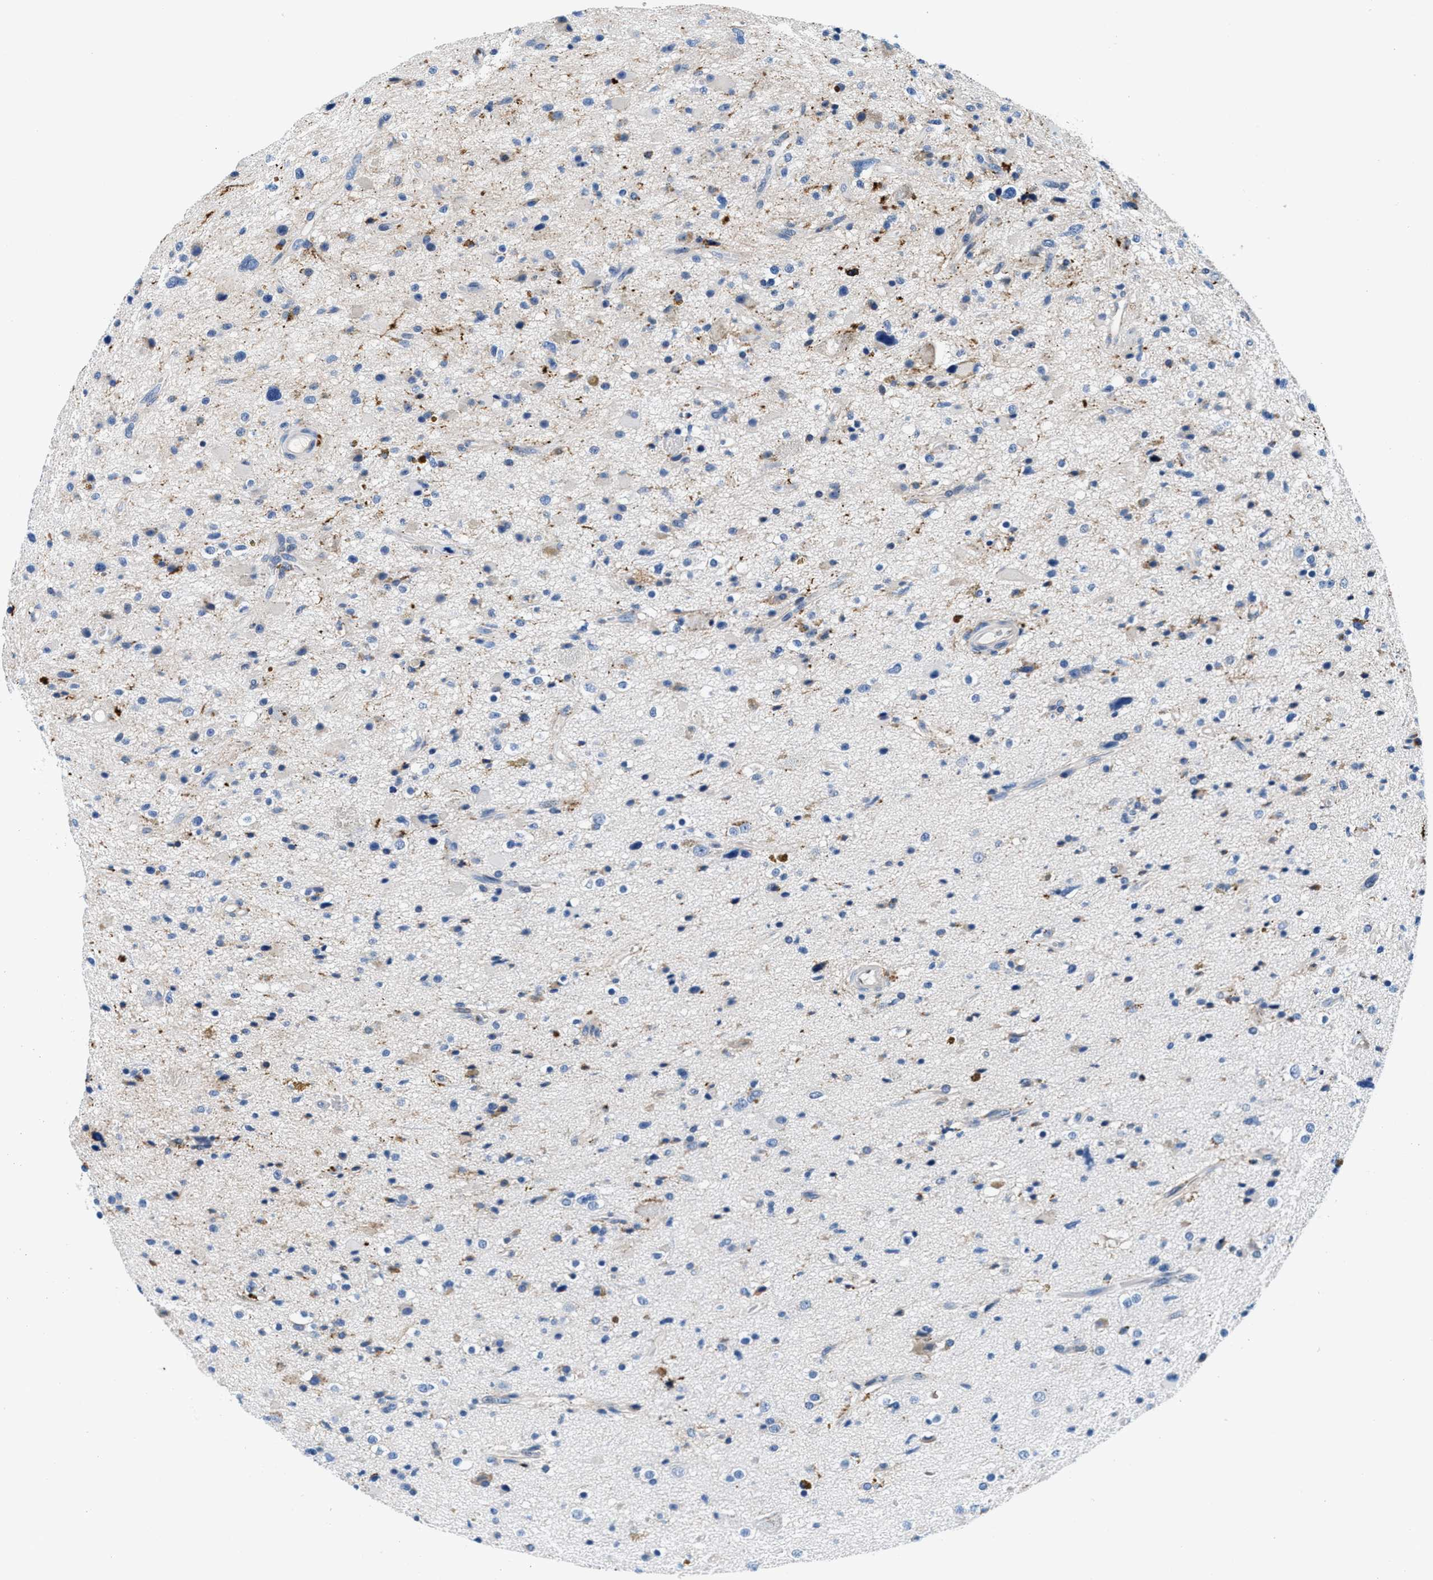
{"staining": {"intensity": "weak", "quantity": "<25%", "location": "cytoplasmic/membranous"}, "tissue": "glioma", "cell_type": "Tumor cells", "image_type": "cancer", "snomed": [{"axis": "morphology", "description": "Glioma, malignant, High grade"}, {"axis": "topography", "description": "Brain"}], "caption": "This image is of malignant glioma (high-grade) stained with immunohistochemistry to label a protein in brown with the nuclei are counter-stained blue. There is no staining in tumor cells. (DAB (3,3'-diaminobenzidine) immunohistochemistry (IHC) with hematoxylin counter stain).", "gene": "SLFN11", "patient": {"sex": "male", "age": 33}}